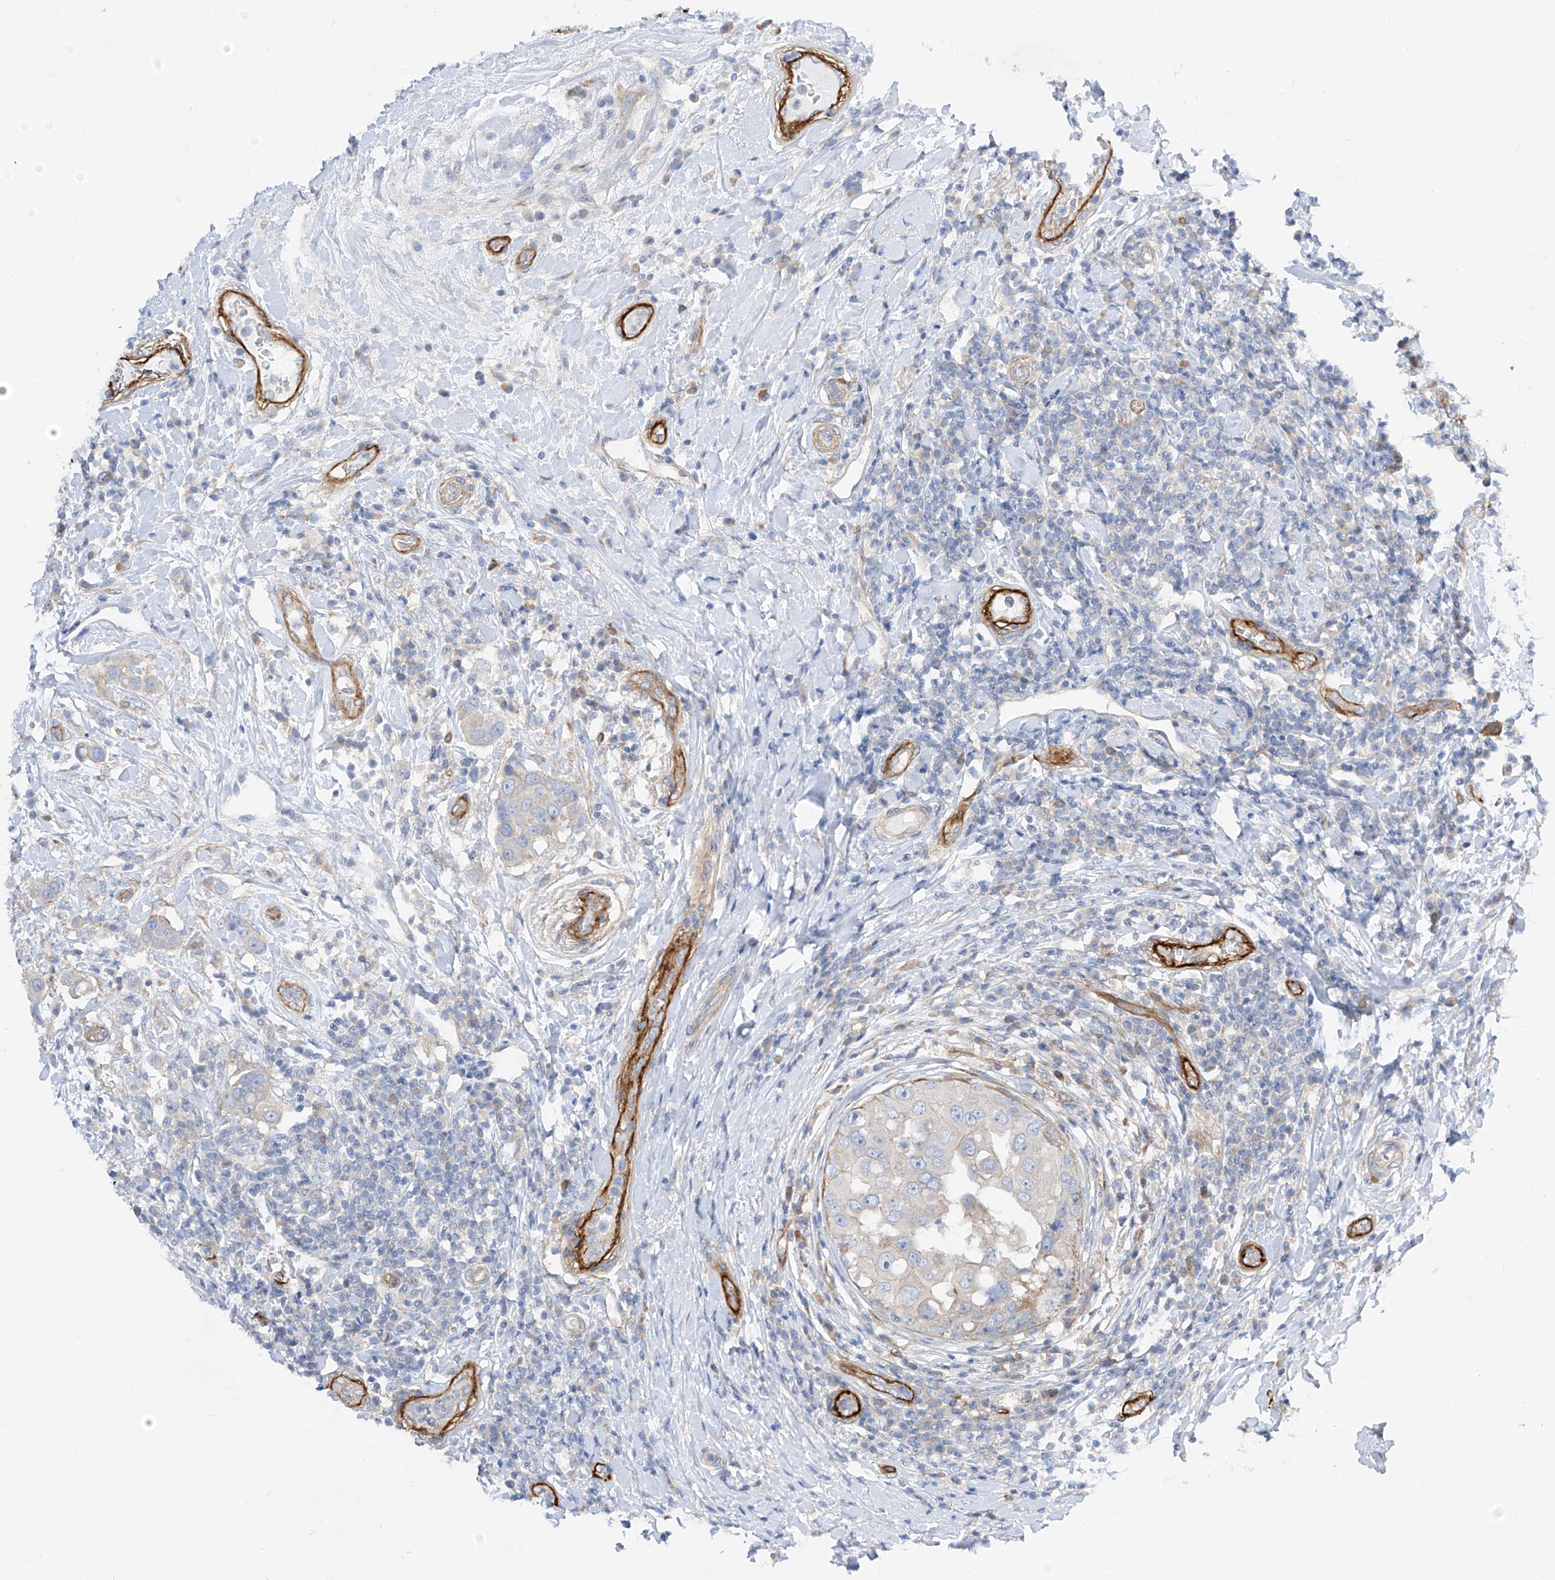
{"staining": {"intensity": "negative", "quantity": "none", "location": "none"}, "tissue": "breast cancer", "cell_type": "Tumor cells", "image_type": "cancer", "snomed": [{"axis": "morphology", "description": "Duct carcinoma"}, {"axis": "topography", "description": "Breast"}], "caption": "This histopathology image is of breast cancer (intraductal carcinoma) stained with immunohistochemistry (IHC) to label a protein in brown with the nuclei are counter-stained blue. There is no expression in tumor cells.", "gene": "LCA5", "patient": {"sex": "female", "age": 27}}